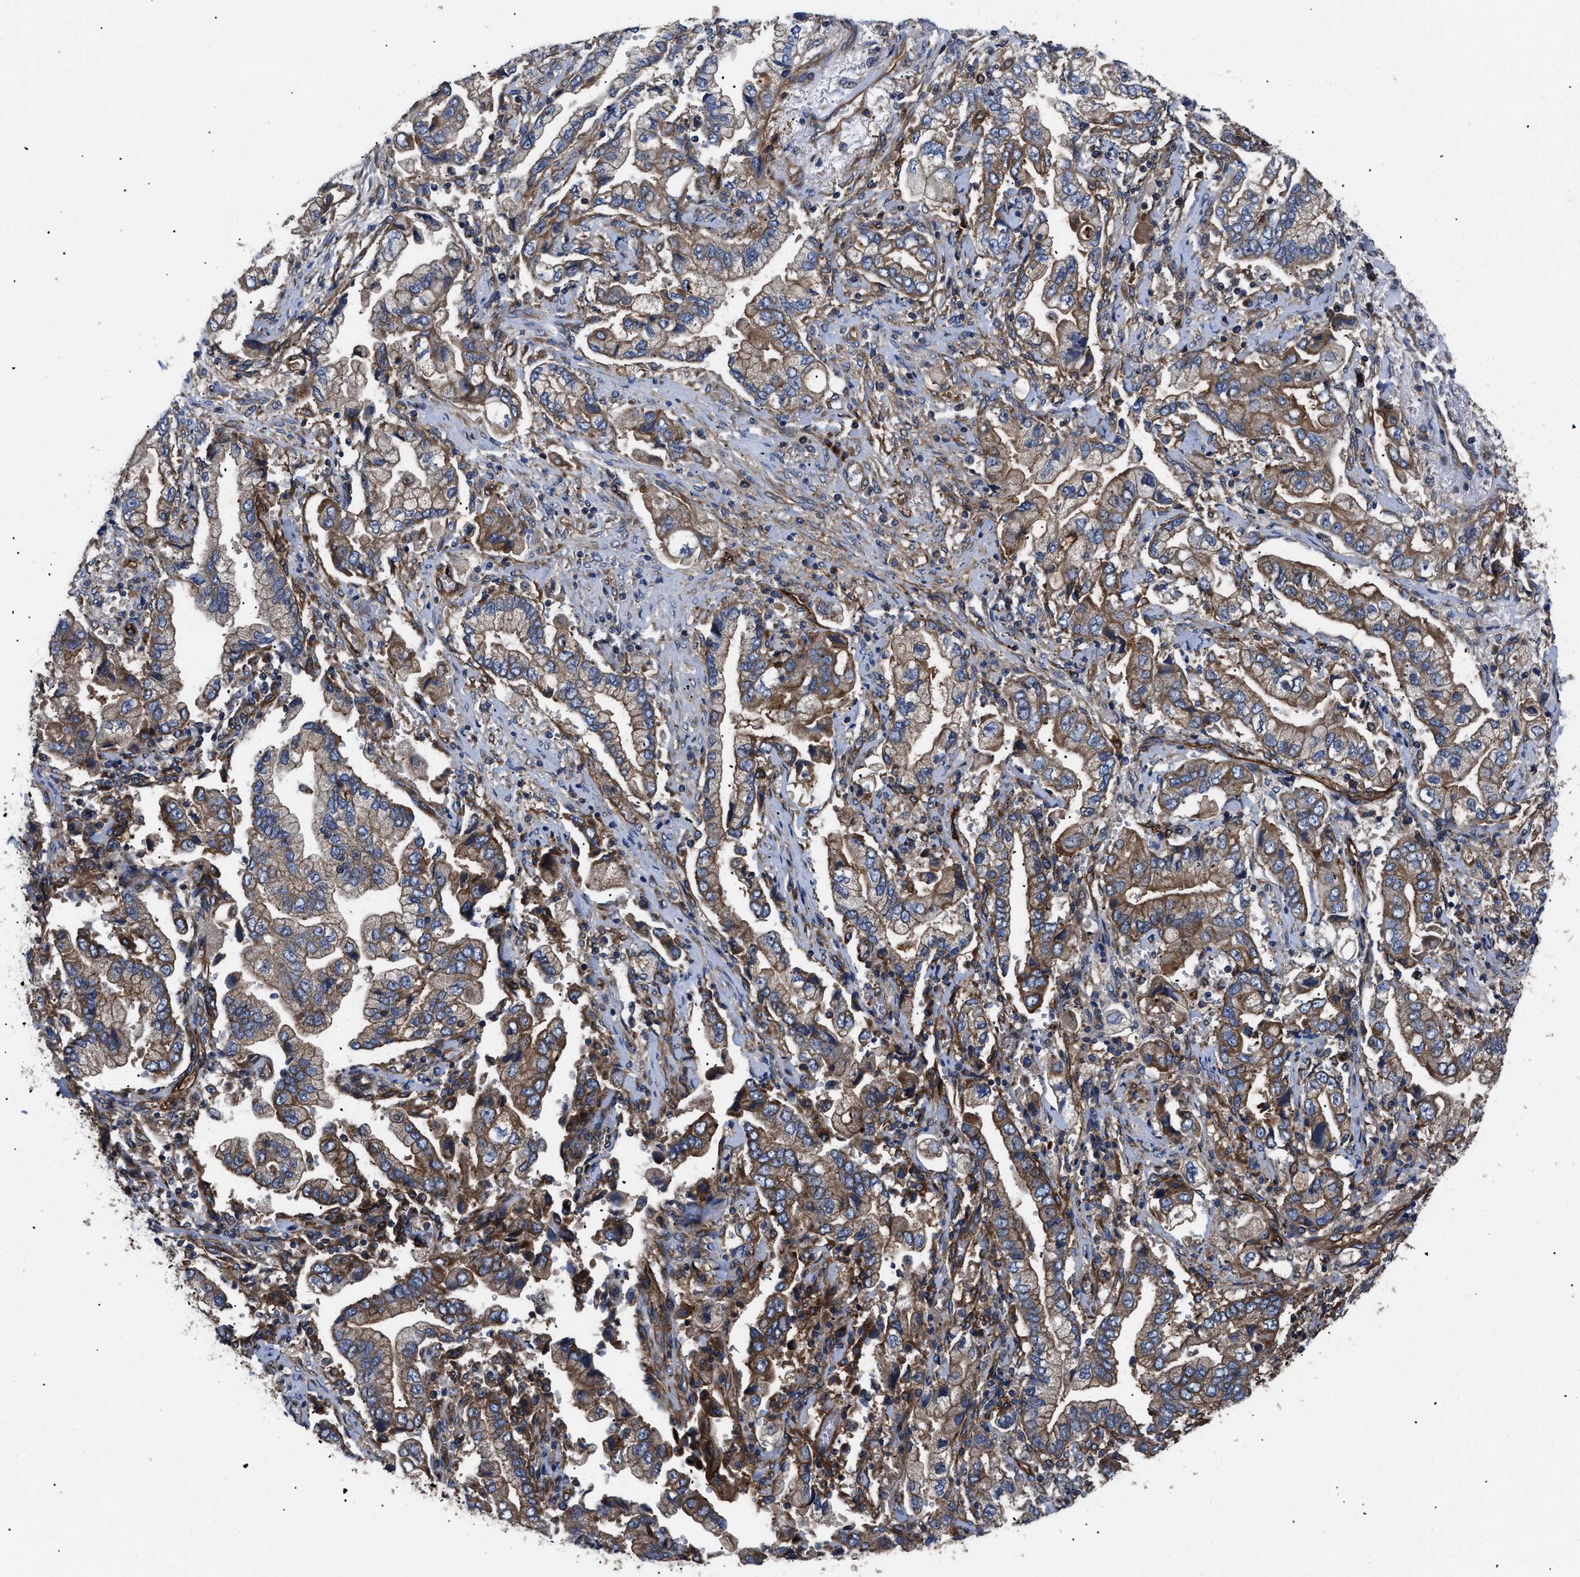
{"staining": {"intensity": "moderate", "quantity": "25%-75%", "location": "cytoplasmic/membranous"}, "tissue": "stomach cancer", "cell_type": "Tumor cells", "image_type": "cancer", "snomed": [{"axis": "morphology", "description": "Normal tissue, NOS"}, {"axis": "morphology", "description": "Adenocarcinoma, NOS"}, {"axis": "topography", "description": "Stomach"}], "caption": "This histopathology image displays stomach cancer (adenocarcinoma) stained with IHC to label a protein in brown. The cytoplasmic/membranous of tumor cells show moderate positivity for the protein. Nuclei are counter-stained blue.", "gene": "NT5E", "patient": {"sex": "male", "age": 62}}